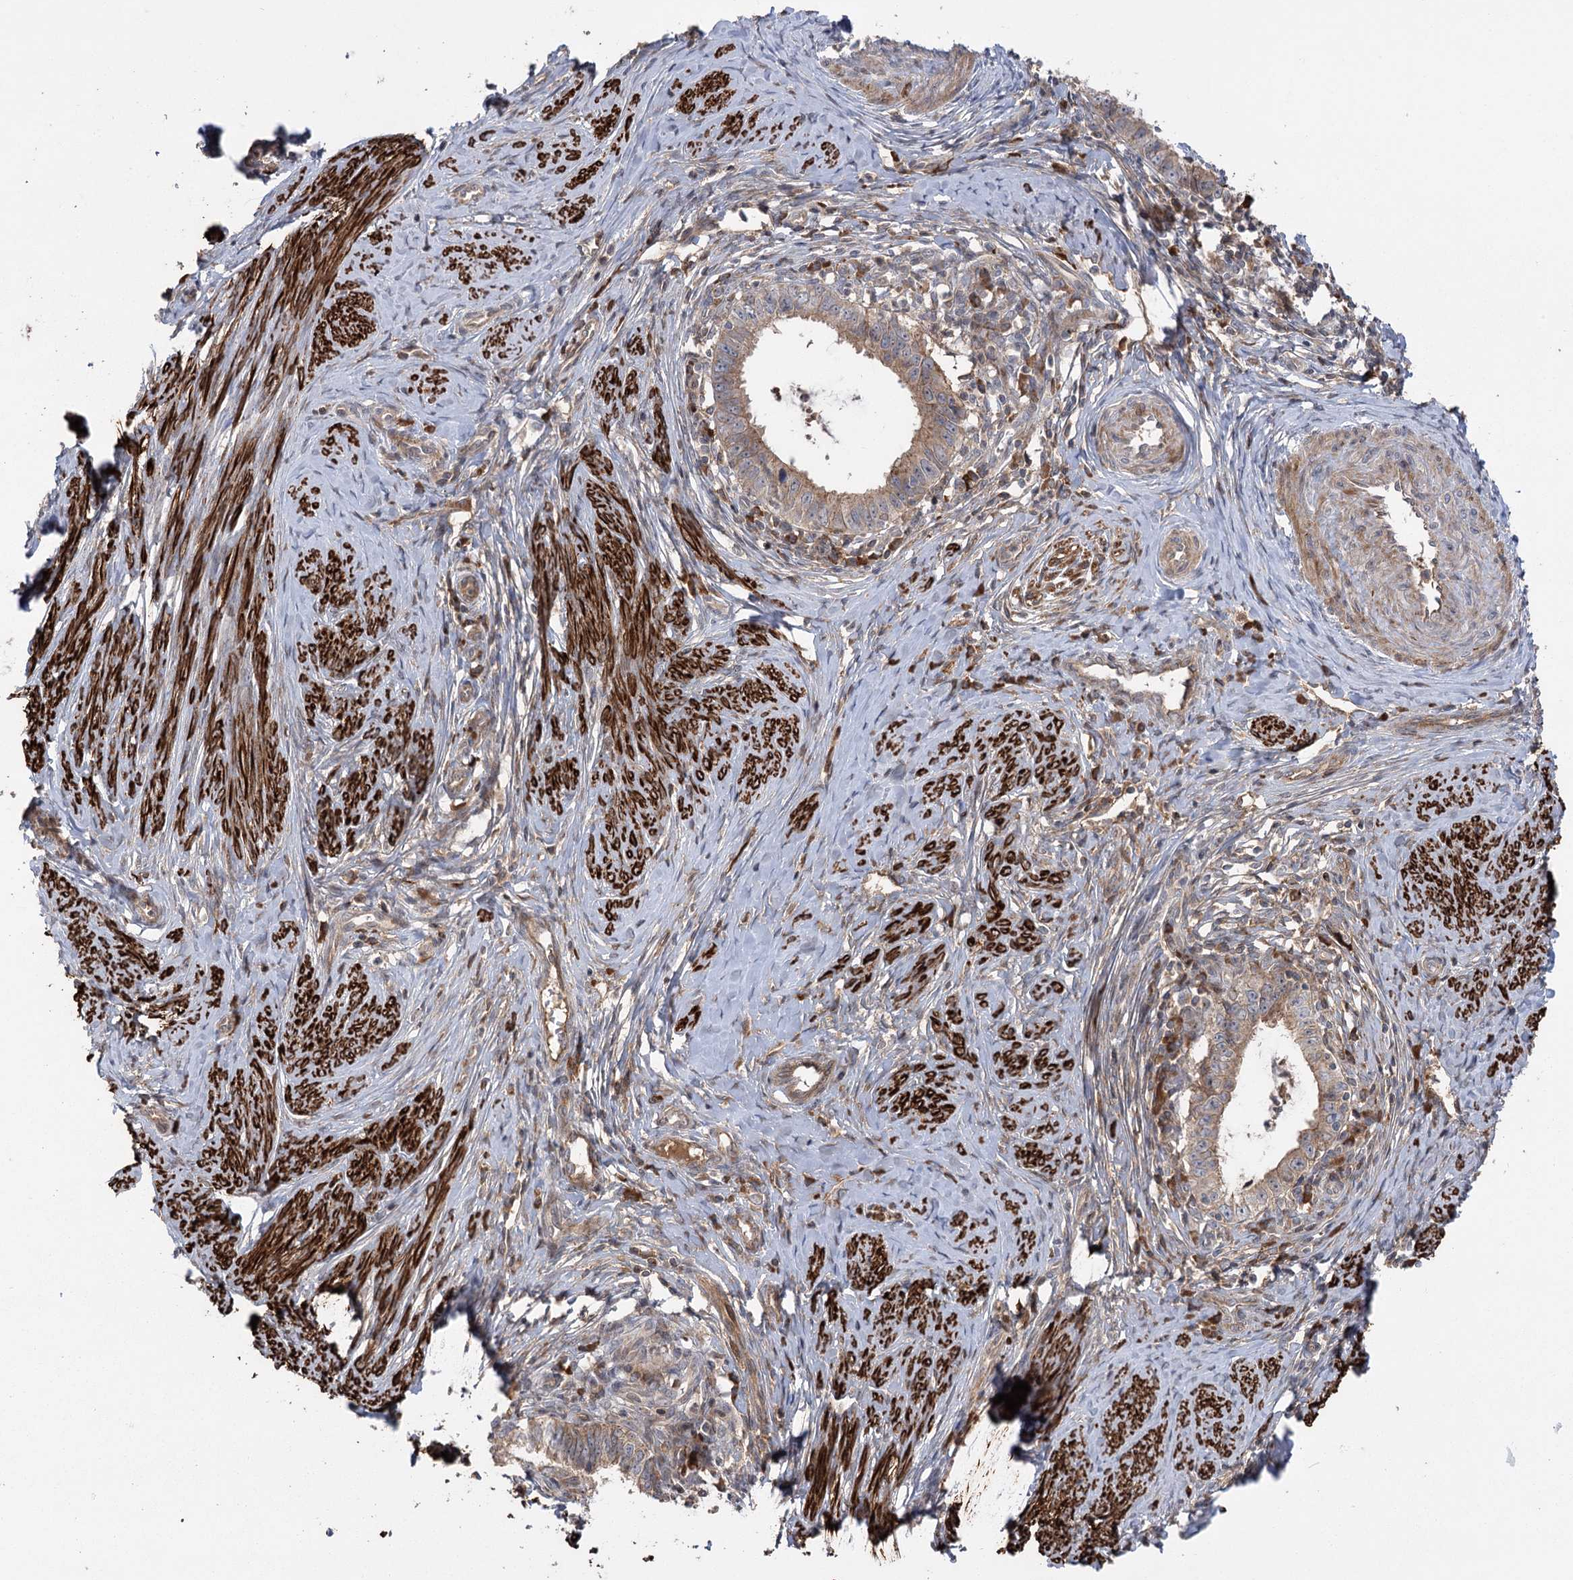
{"staining": {"intensity": "weak", "quantity": ">75%", "location": "cytoplasmic/membranous"}, "tissue": "cervical cancer", "cell_type": "Tumor cells", "image_type": "cancer", "snomed": [{"axis": "morphology", "description": "Adenocarcinoma, NOS"}, {"axis": "topography", "description": "Cervix"}], "caption": "The immunohistochemical stain shows weak cytoplasmic/membranous expression in tumor cells of cervical cancer tissue. (IHC, brightfield microscopy, high magnification).", "gene": "KCNN2", "patient": {"sex": "female", "age": 36}}